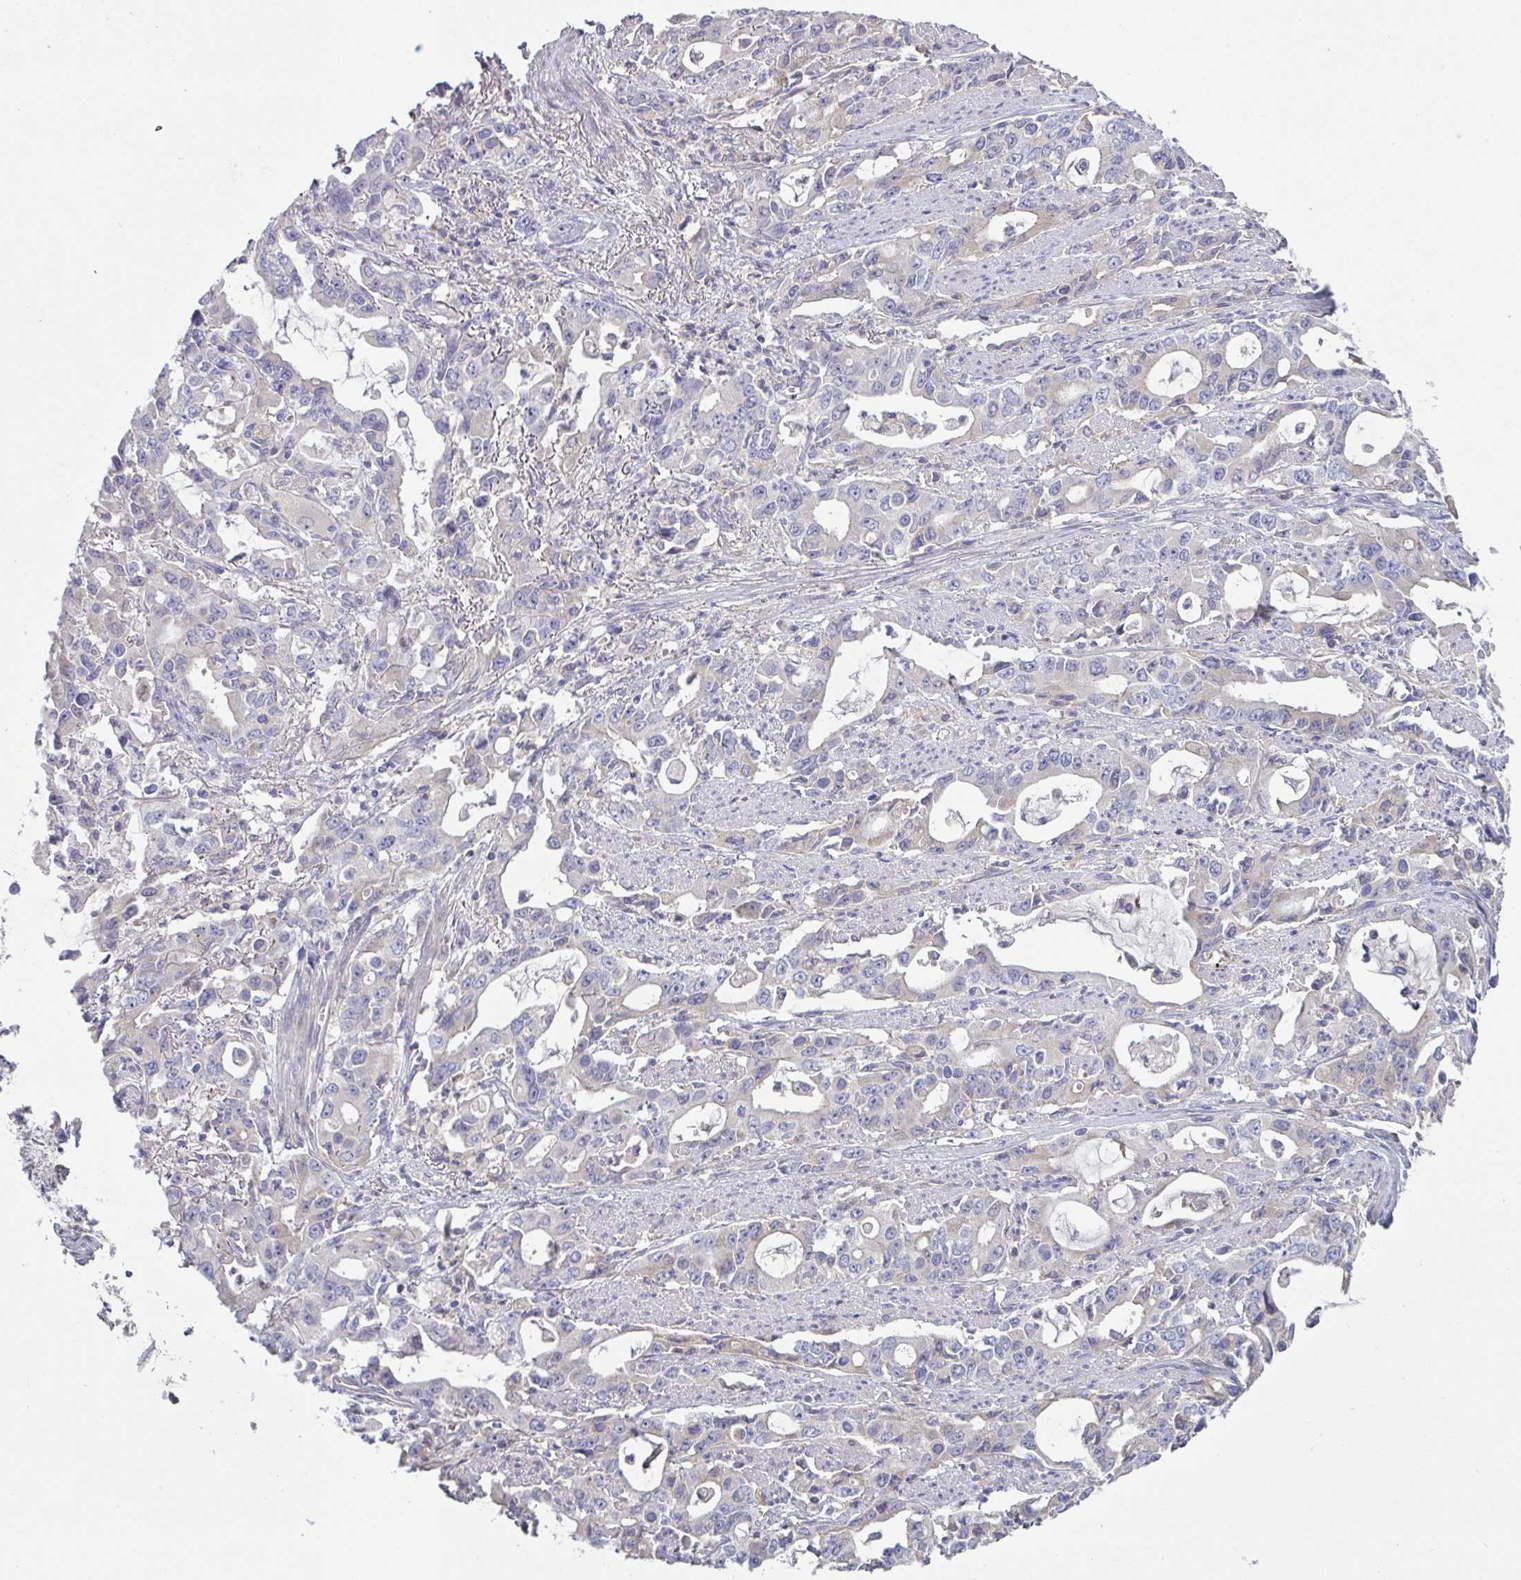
{"staining": {"intensity": "negative", "quantity": "none", "location": "none"}, "tissue": "stomach cancer", "cell_type": "Tumor cells", "image_type": "cancer", "snomed": [{"axis": "morphology", "description": "Adenocarcinoma, NOS"}, {"axis": "topography", "description": "Stomach, upper"}], "caption": "This is an immunohistochemistry (IHC) image of stomach cancer. There is no staining in tumor cells.", "gene": "HGFAC", "patient": {"sex": "male", "age": 85}}